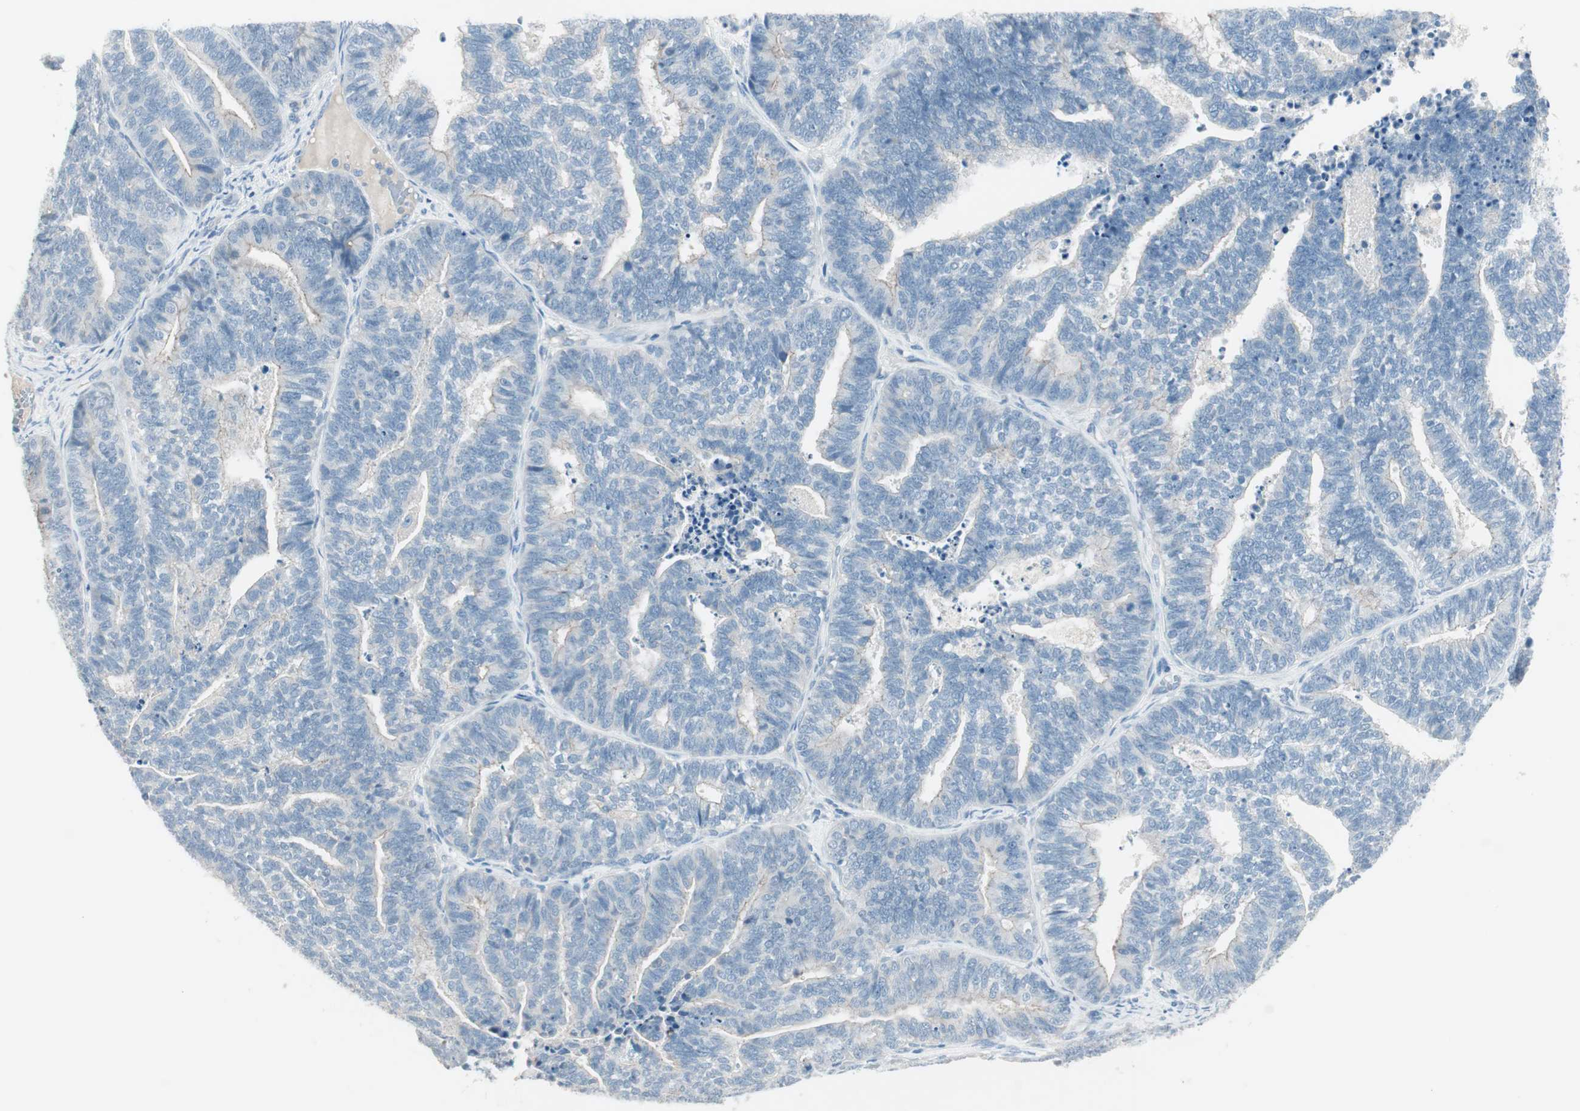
{"staining": {"intensity": "weak", "quantity": "25%-75%", "location": "cytoplasmic/membranous"}, "tissue": "endometrial cancer", "cell_type": "Tumor cells", "image_type": "cancer", "snomed": [{"axis": "morphology", "description": "Adenocarcinoma, NOS"}, {"axis": "topography", "description": "Endometrium"}], "caption": "An image showing weak cytoplasmic/membranous staining in about 25%-75% of tumor cells in adenocarcinoma (endometrial), as visualized by brown immunohistochemical staining.", "gene": "ITLN2", "patient": {"sex": "female", "age": 70}}